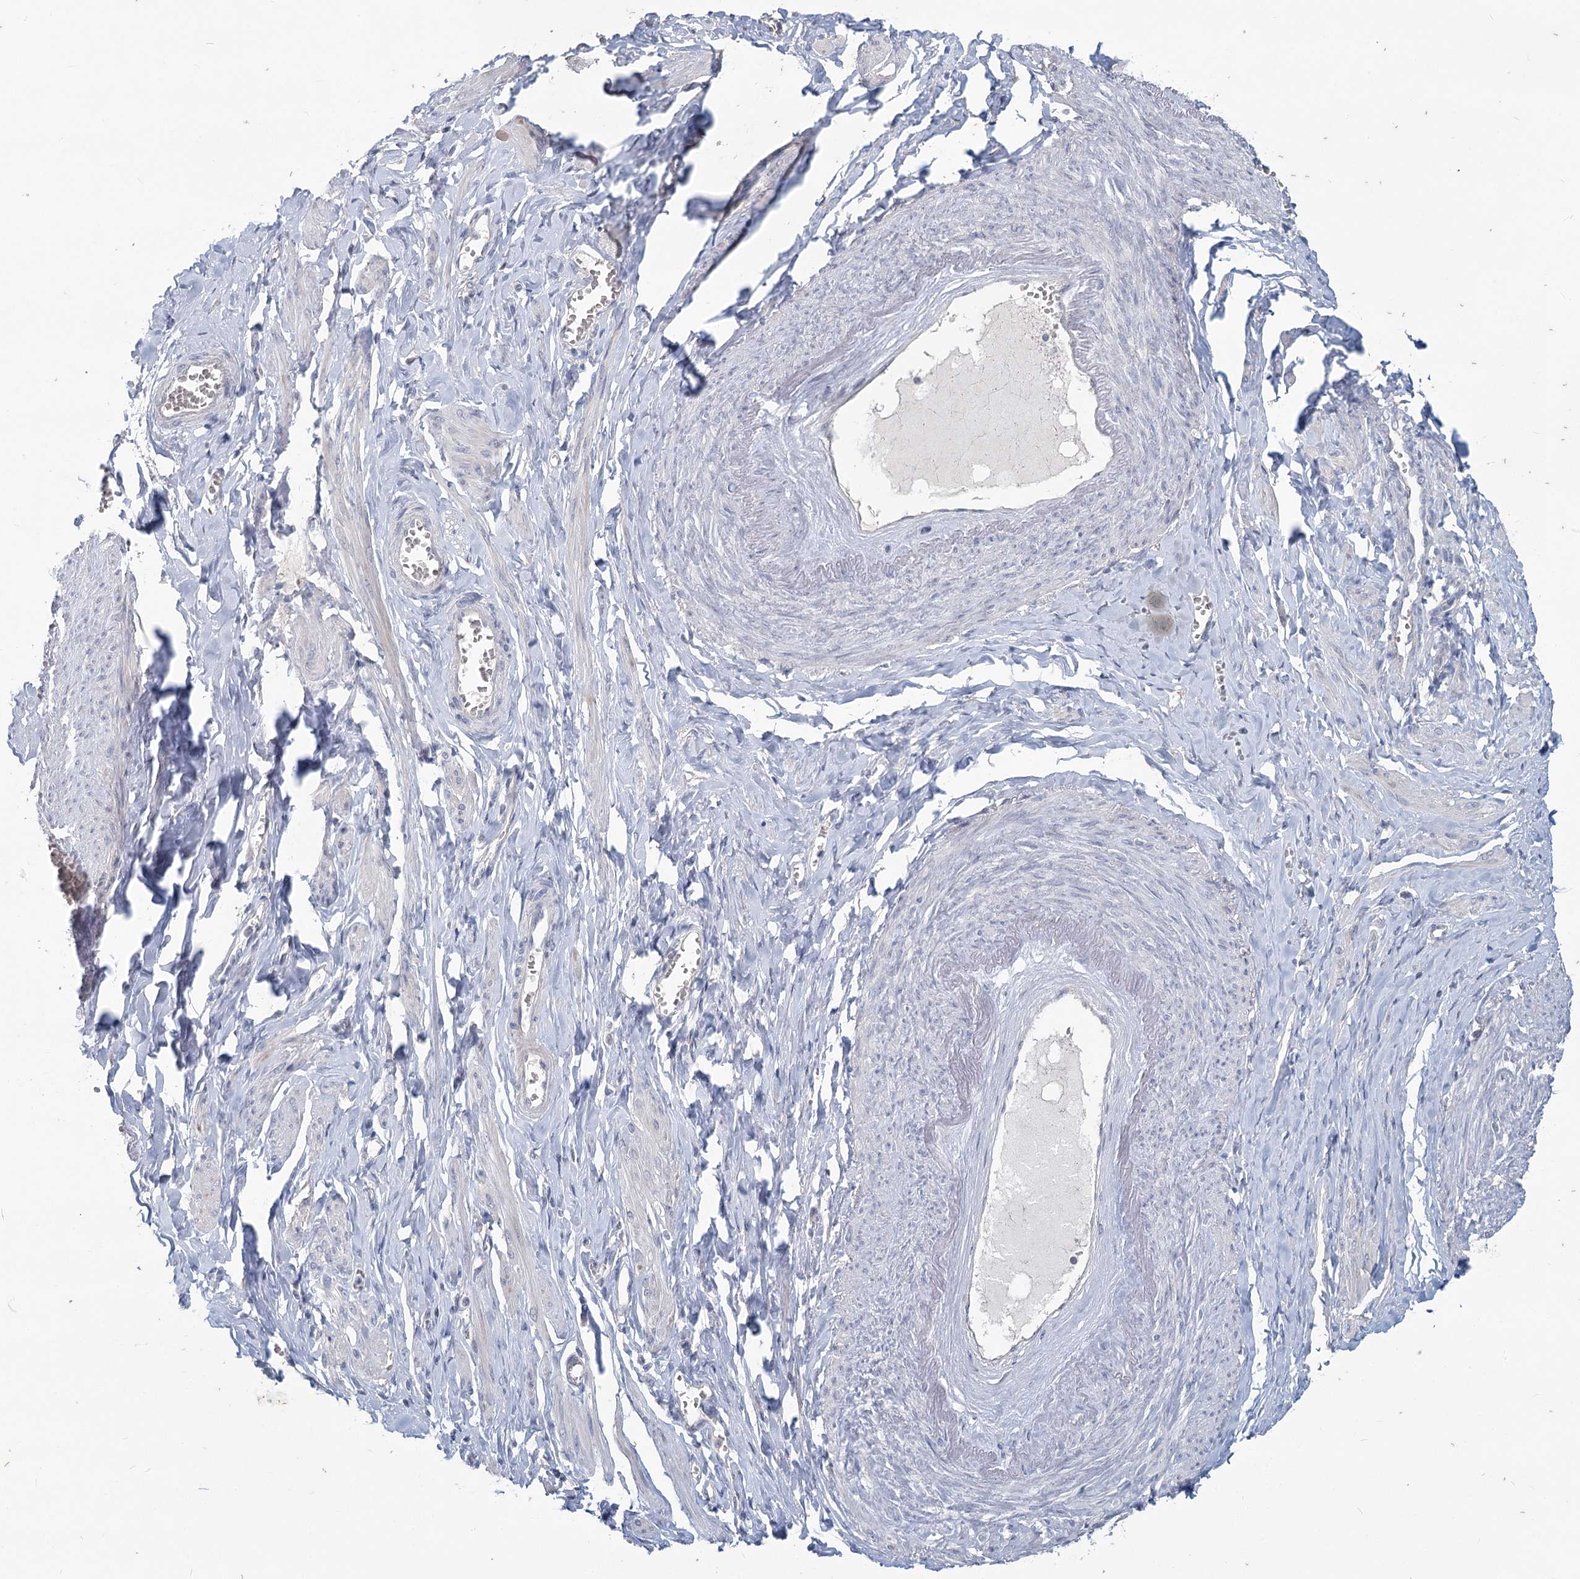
{"staining": {"intensity": "negative", "quantity": "none", "location": "none"}, "tissue": "adipose tissue", "cell_type": "Adipocytes", "image_type": "normal", "snomed": [{"axis": "morphology", "description": "Normal tissue, NOS"}, {"axis": "topography", "description": "Vascular tissue"}, {"axis": "topography", "description": "Fallopian tube"}, {"axis": "topography", "description": "Ovary"}], "caption": "A photomicrograph of adipose tissue stained for a protein exhibits no brown staining in adipocytes. The staining is performed using DAB (3,3'-diaminobenzidine) brown chromogen with nuclei counter-stained in using hematoxylin.", "gene": "SLC9A3", "patient": {"sex": "female", "age": 67}}